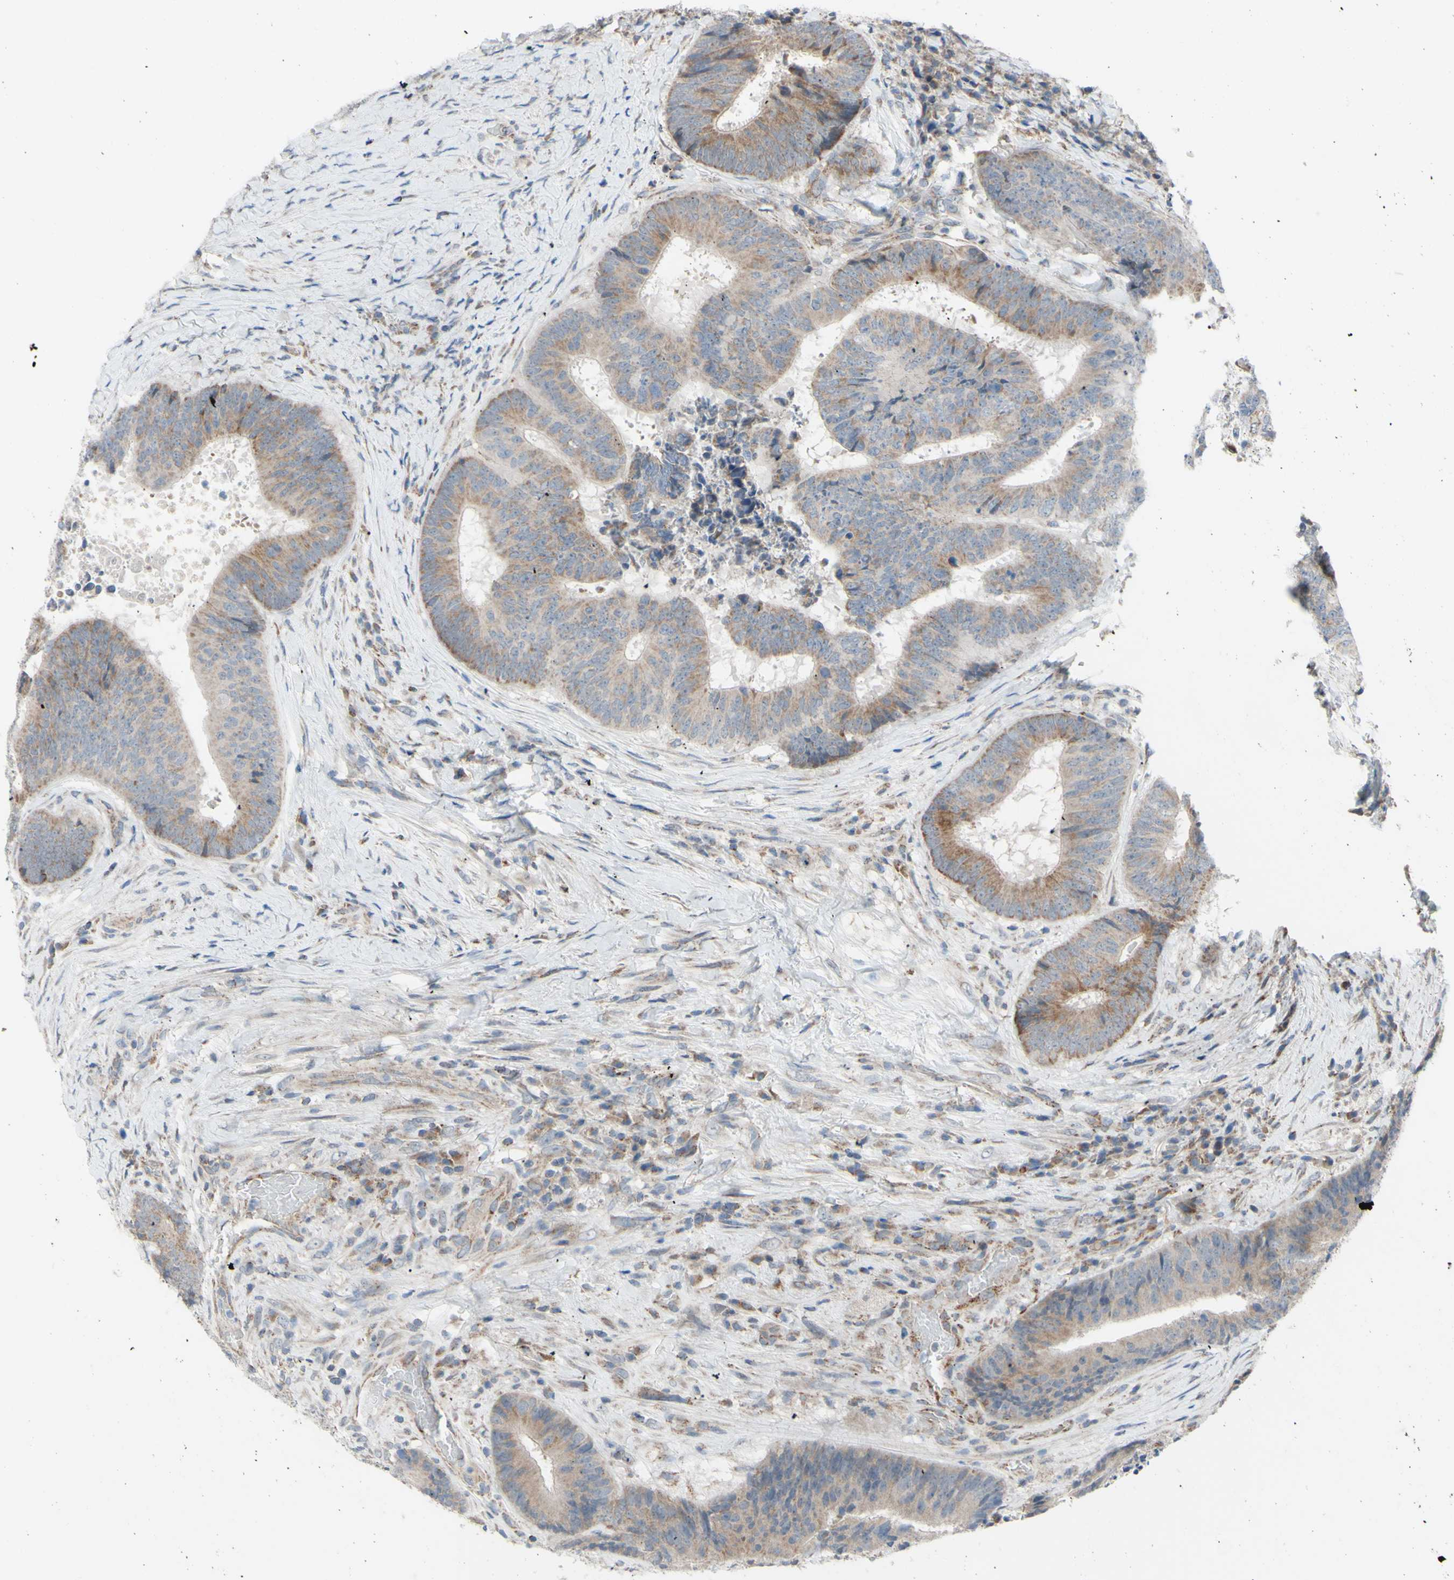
{"staining": {"intensity": "weak", "quantity": "25%-75%", "location": "cytoplasmic/membranous"}, "tissue": "colorectal cancer", "cell_type": "Tumor cells", "image_type": "cancer", "snomed": [{"axis": "morphology", "description": "Adenocarcinoma, NOS"}, {"axis": "topography", "description": "Rectum"}], "caption": "Brown immunohistochemical staining in human colorectal cancer (adenocarcinoma) reveals weak cytoplasmic/membranous staining in about 25%-75% of tumor cells.", "gene": "GLT8D1", "patient": {"sex": "male", "age": 72}}